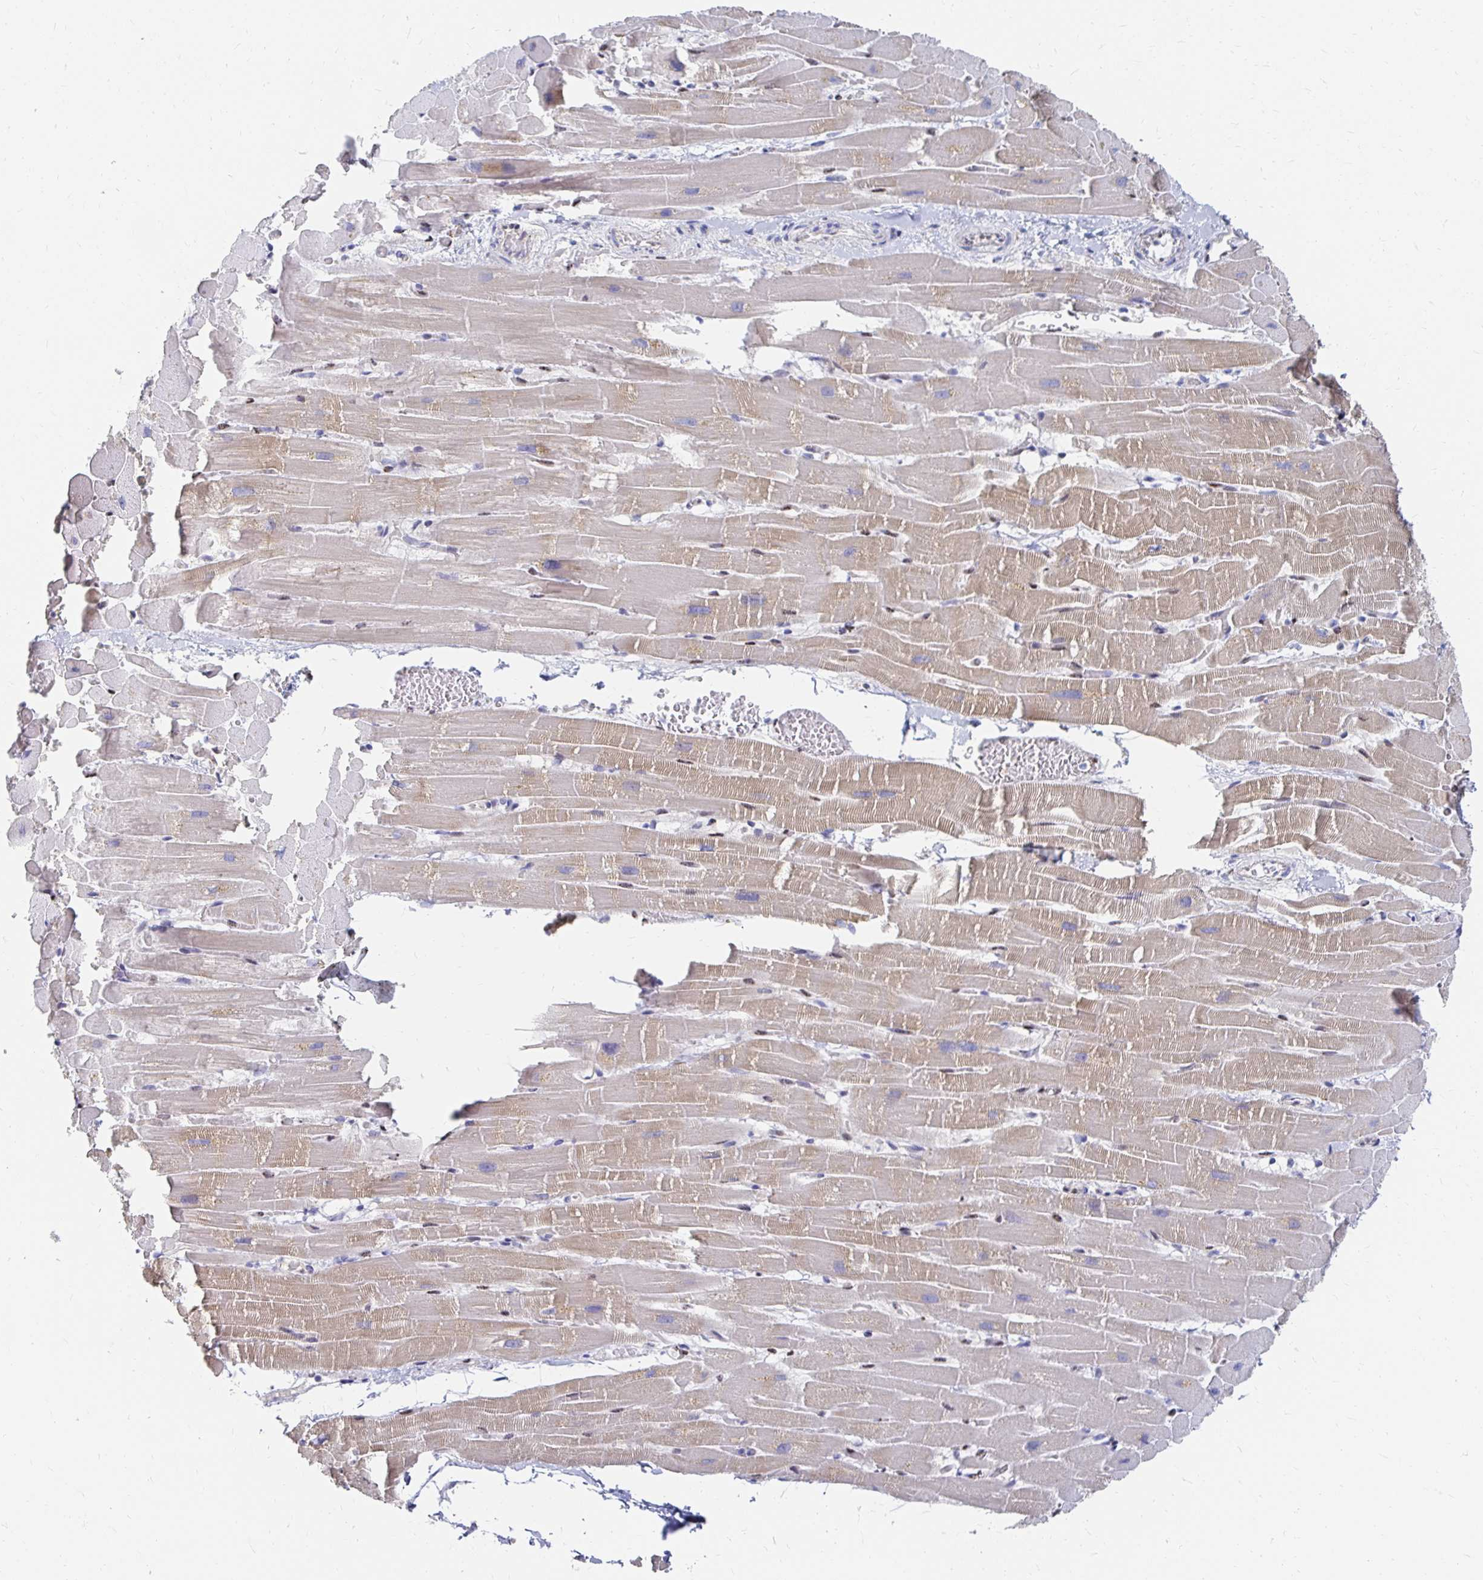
{"staining": {"intensity": "weak", "quantity": ">75%", "location": "cytoplasmic/membranous"}, "tissue": "heart muscle", "cell_type": "Cardiomyocytes", "image_type": "normal", "snomed": [{"axis": "morphology", "description": "Normal tissue, NOS"}, {"axis": "topography", "description": "Heart"}], "caption": "The micrograph demonstrates staining of normal heart muscle, revealing weak cytoplasmic/membranous protein positivity (brown color) within cardiomyocytes.", "gene": "CLIC3", "patient": {"sex": "male", "age": 37}}